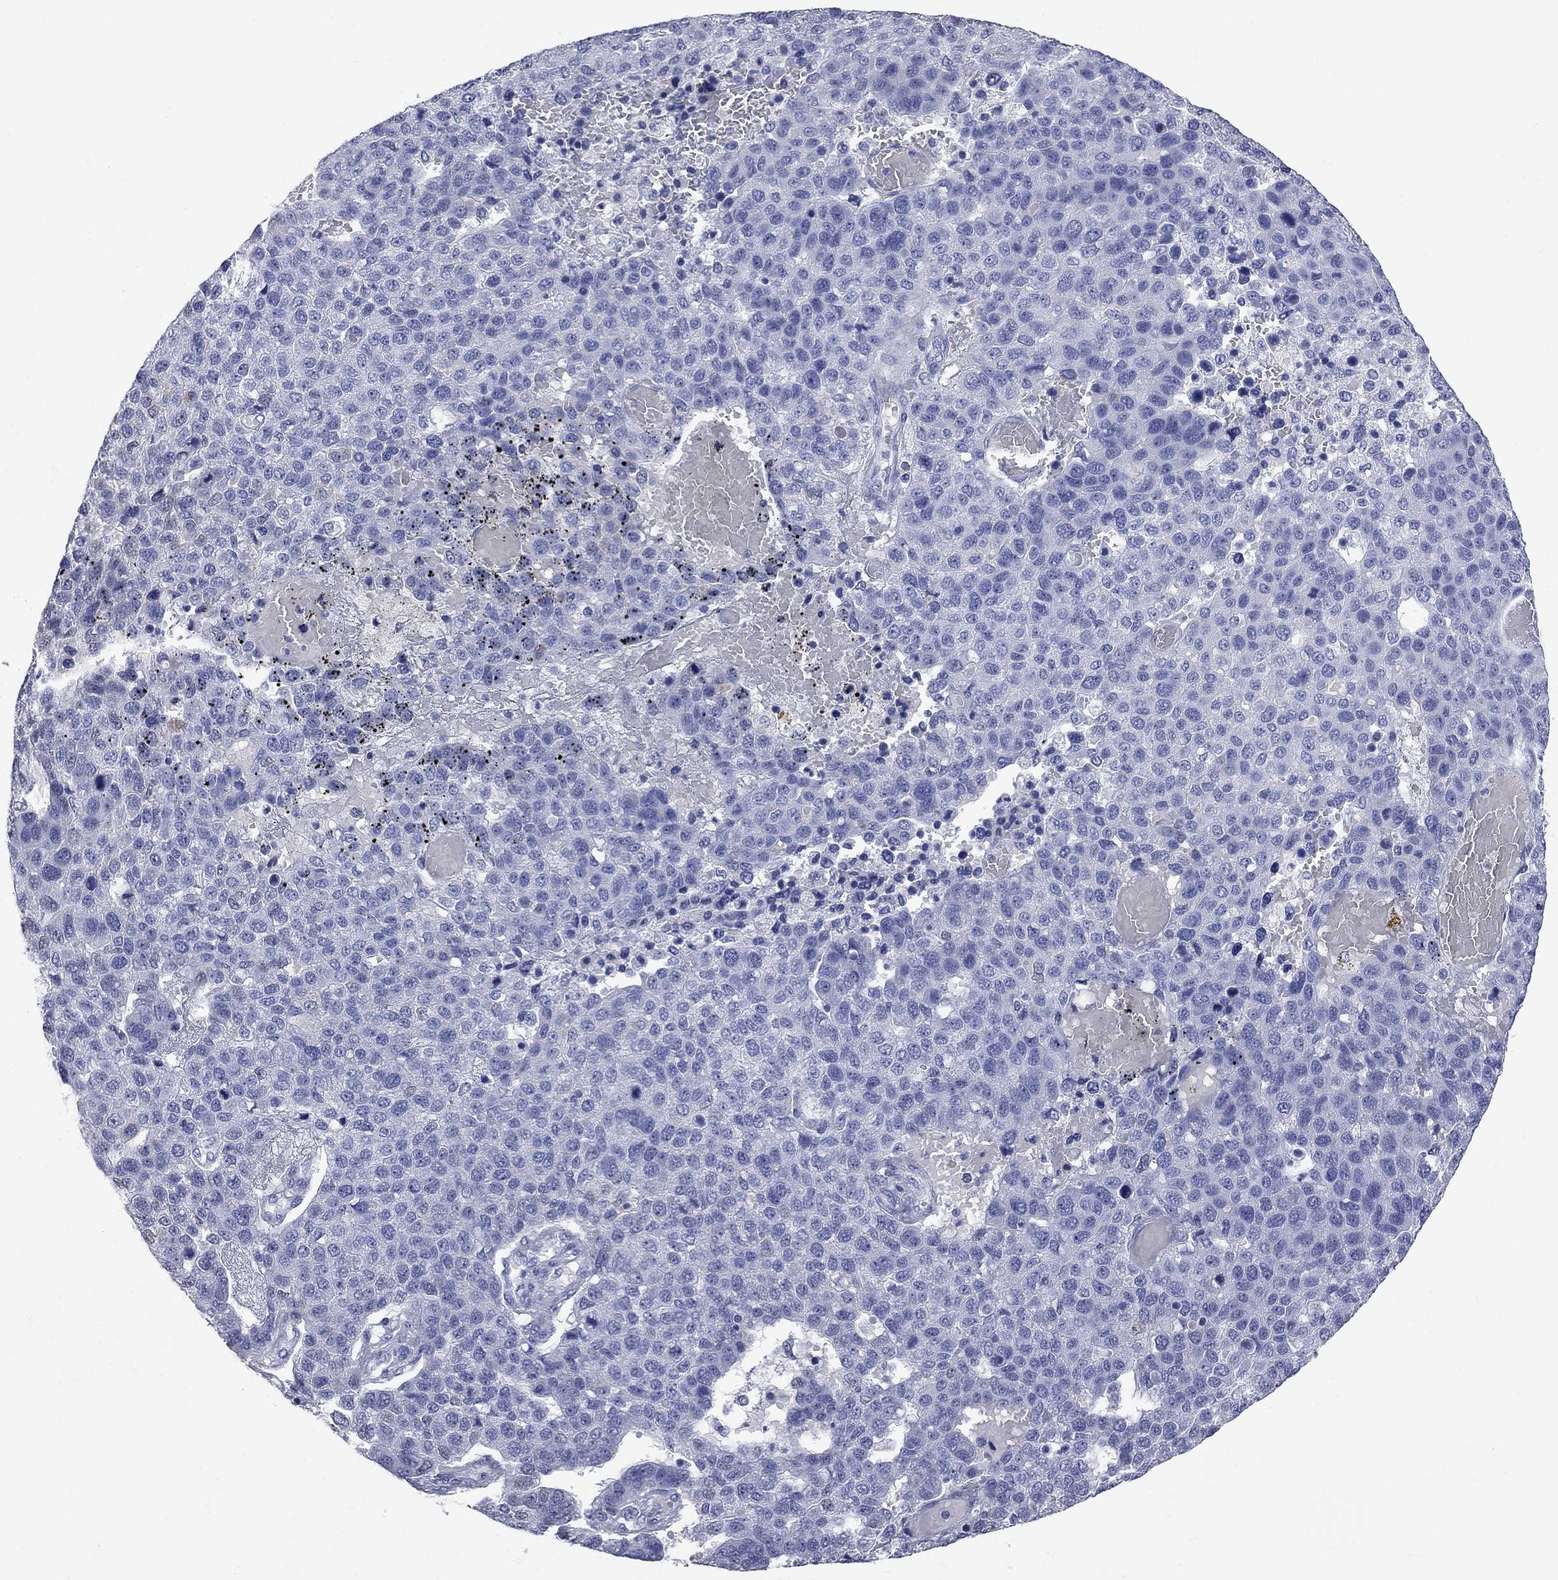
{"staining": {"intensity": "negative", "quantity": "none", "location": "none"}, "tissue": "pancreatic cancer", "cell_type": "Tumor cells", "image_type": "cancer", "snomed": [{"axis": "morphology", "description": "Adenocarcinoma, NOS"}, {"axis": "topography", "description": "Pancreas"}], "caption": "High magnification brightfield microscopy of pancreatic adenocarcinoma stained with DAB (brown) and counterstained with hematoxylin (blue): tumor cells show no significant expression.", "gene": "FAM221B", "patient": {"sex": "female", "age": 61}}